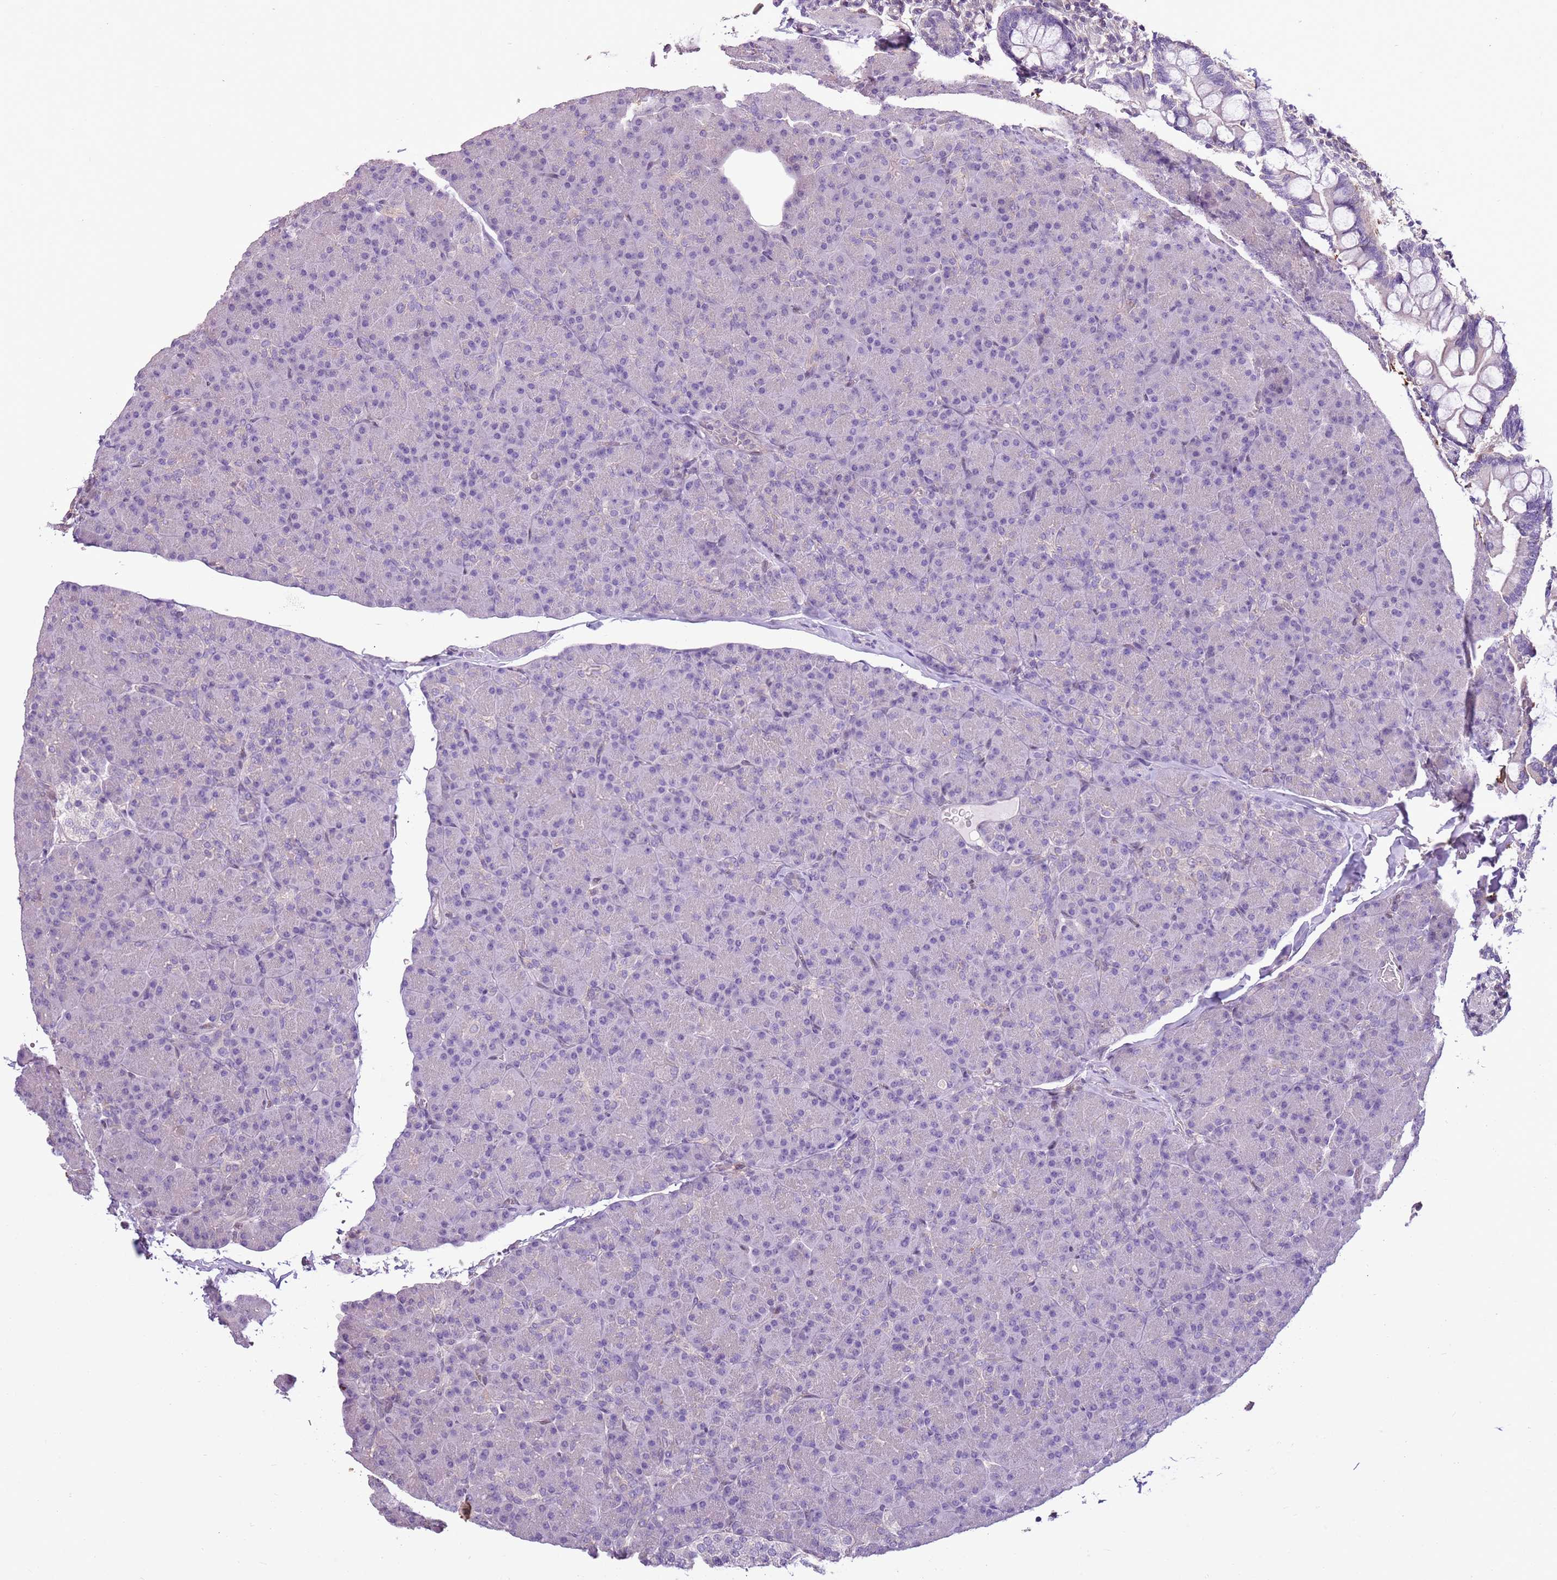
{"staining": {"intensity": "weak", "quantity": "<25%", "location": "cytoplasmic/membranous"}, "tissue": "pancreas", "cell_type": "Exocrine glandular cells", "image_type": "normal", "snomed": [{"axis": "morphology", "description": "Normal tissue, NOS"}, {"axis": "topography", "description": "Pancreas"}], "caption": "Immunohistochemistry (IHC) micrograph of normal pancreas: pancreas stained with DAB (3,3'-diaminobenzidine) displays no significant protein expression in exocrine glandular cells.", "gene": "CAPN9", "patient": {"sex": "female", "age": 43}}